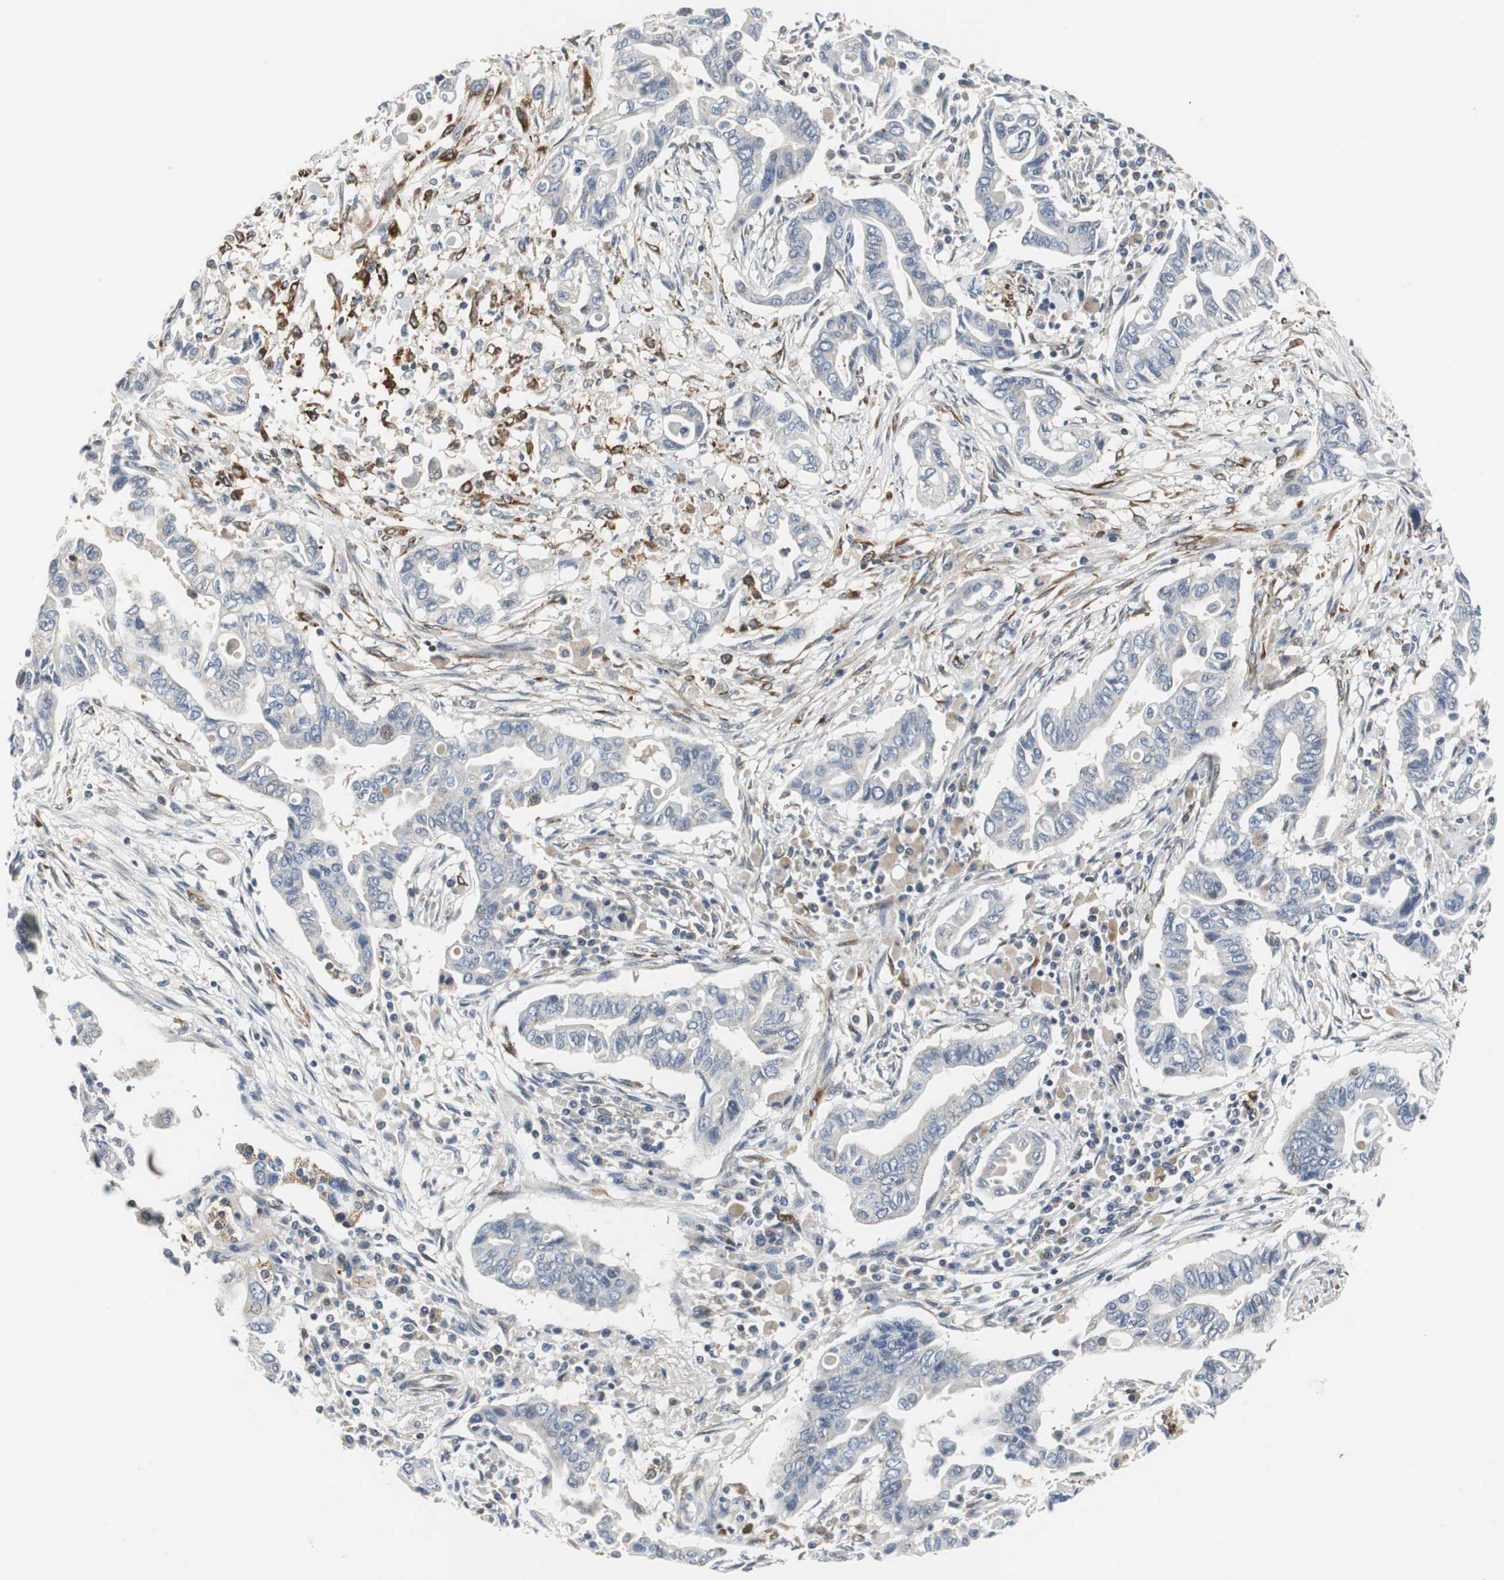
{"staining": {"intensity": "weak", "quantity": "<25%", "location": "cytoplasmic/membranous"}, "tissue": "pancreatic cancer", "cell_type": "Tumor cells", "image_type": "cancer", "snomed": [{"axis": "morphology", "description": "Adenocarcinoma, NOS"}, {"axis": "topography", "description": "Pancreas"}], "caption": "This is a photomicrograph of immunohistochemistry staining of pancreatic cancer (adenocarcinoma), which shows no positivity in tumor cells.", "gene": "ISCU", "patient": {"sex": "female", "age": 57}}